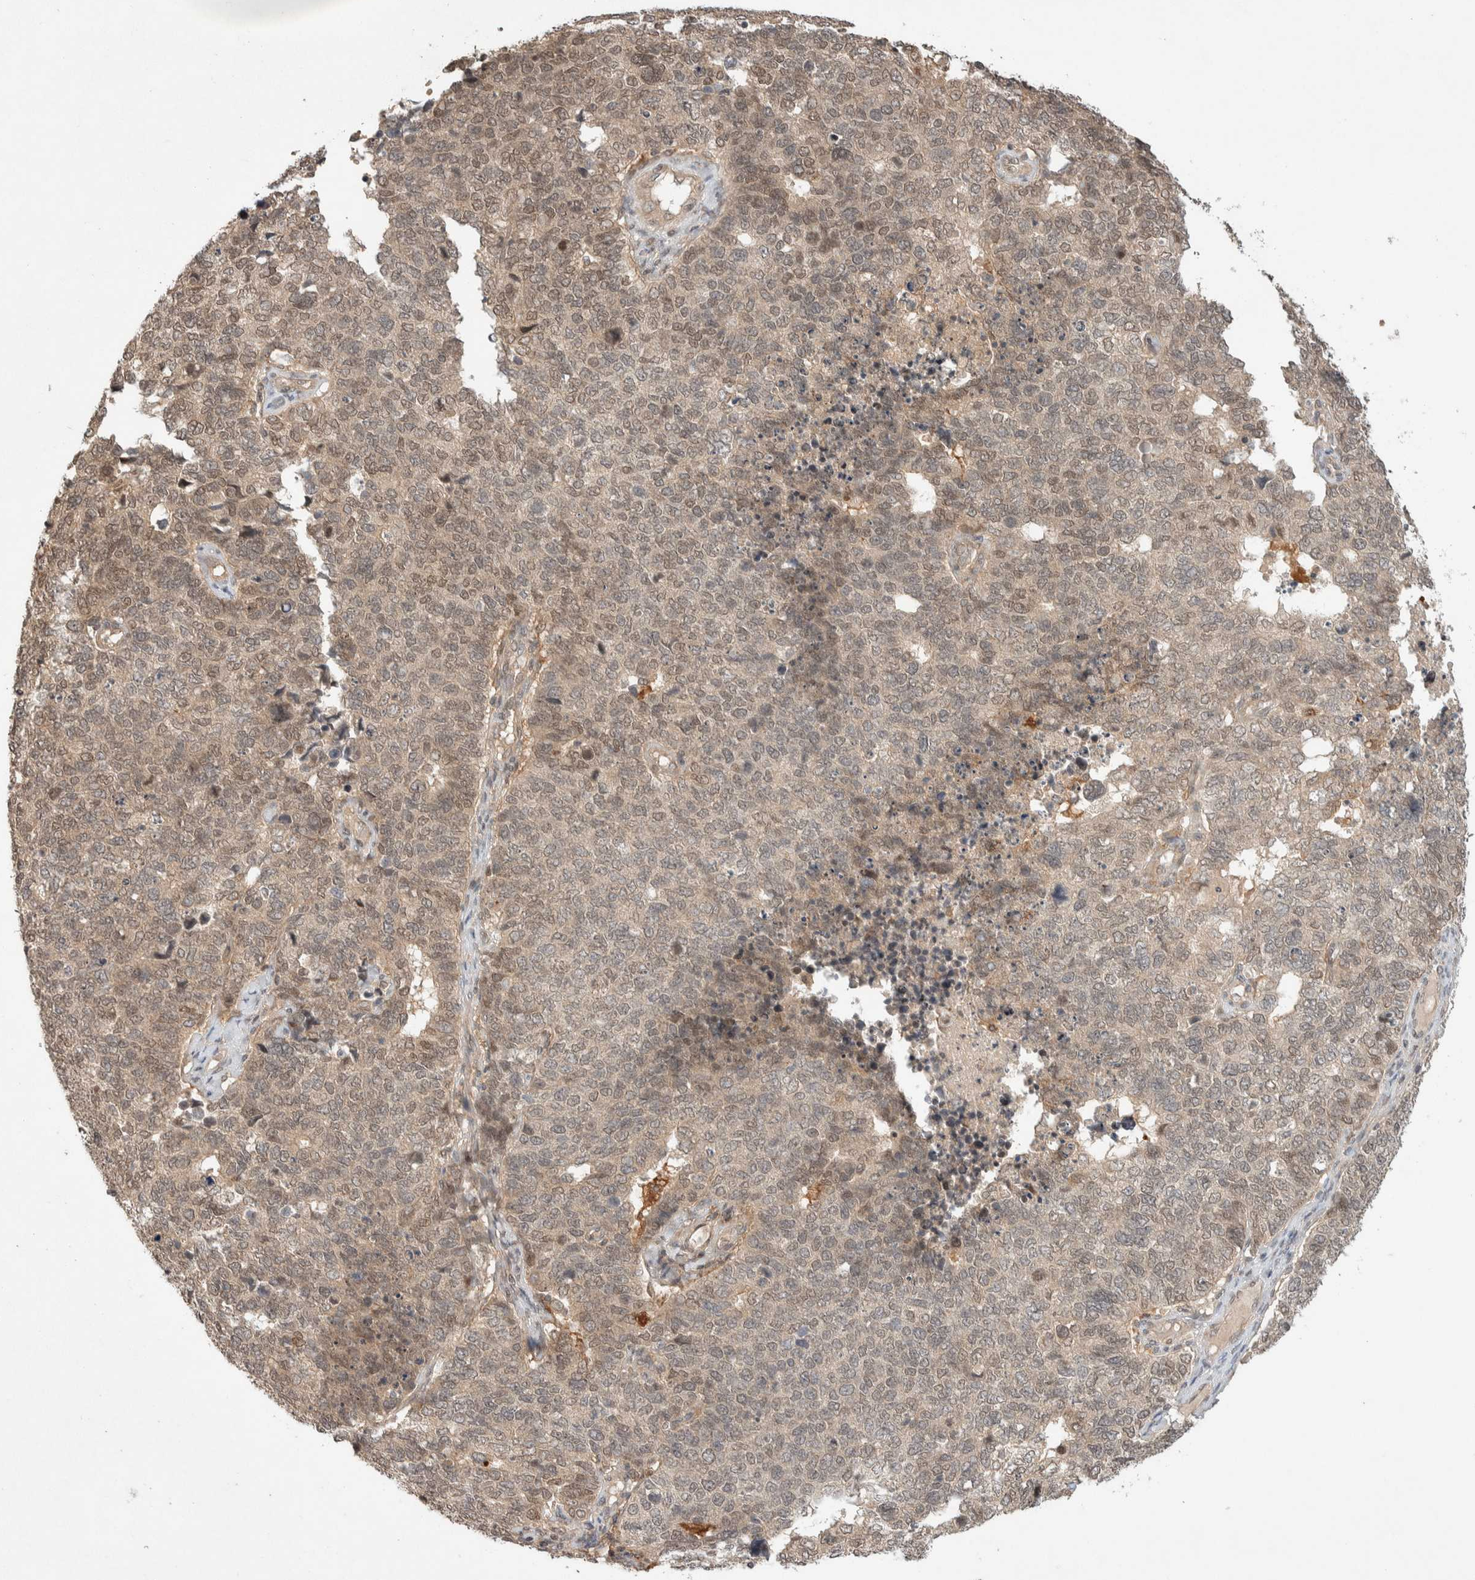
{"staining": {"intensity": "weak", "quantity": ">75%", "location": "nuclear"}, "tissue": "cervical cancer", "cell_type": "Tumor cells", "image_type": "cancer", "snomed": [{"axis": "morphology", "description": "Squamous cell carcinoma, NOS"}, {"axis": "topography", "description": "Cervix"}], "caption": "Cervical cancer (squamous cell carcinoma) tissue shows weak nuclear staining in approximately >75% of tumor cells", "gene": "THRA", "patient": {"sex": "female", "age": 63}}